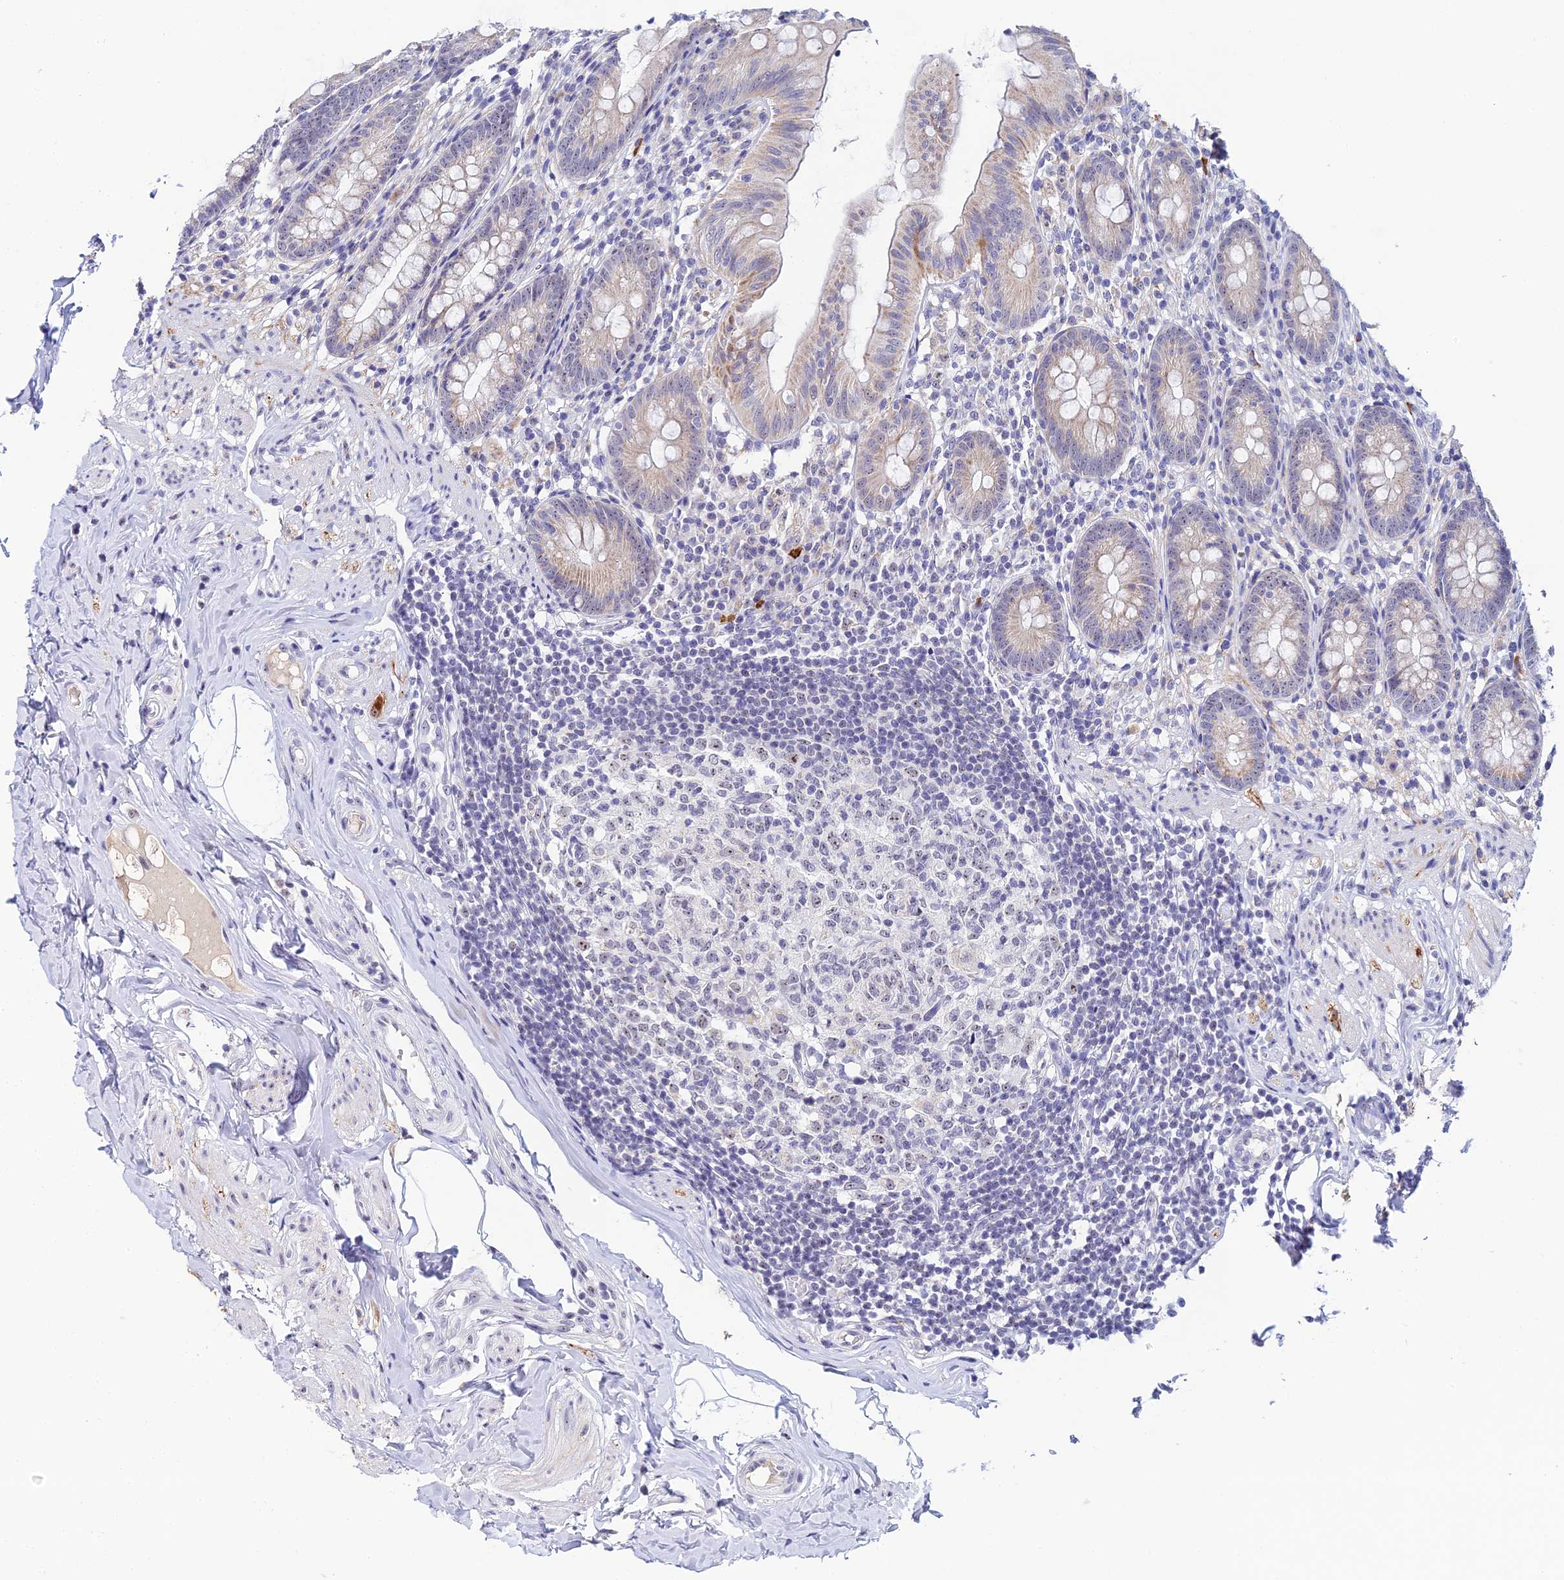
{"staining": {"intensity": "weak", "quantity": "25%-75%", "location": "cytoplasmic/membranous,nuclear"}, "tissue": "appendix", "cell_type": "Glandular cells", "image_type": "normal", "snomed": [{"axis": "morphology", "description": "Normal tissue, NOS"}, {"axis": "topography", "description": "Appendix"}], "caption": "The image exhibits staining of normal appendix, revealing weak cytoplasmic/membranous,nuclear protein staining (brown color) within glandular cells.", "gene": "PLPP4", "patient": {"sex": "male", "age": 55}}